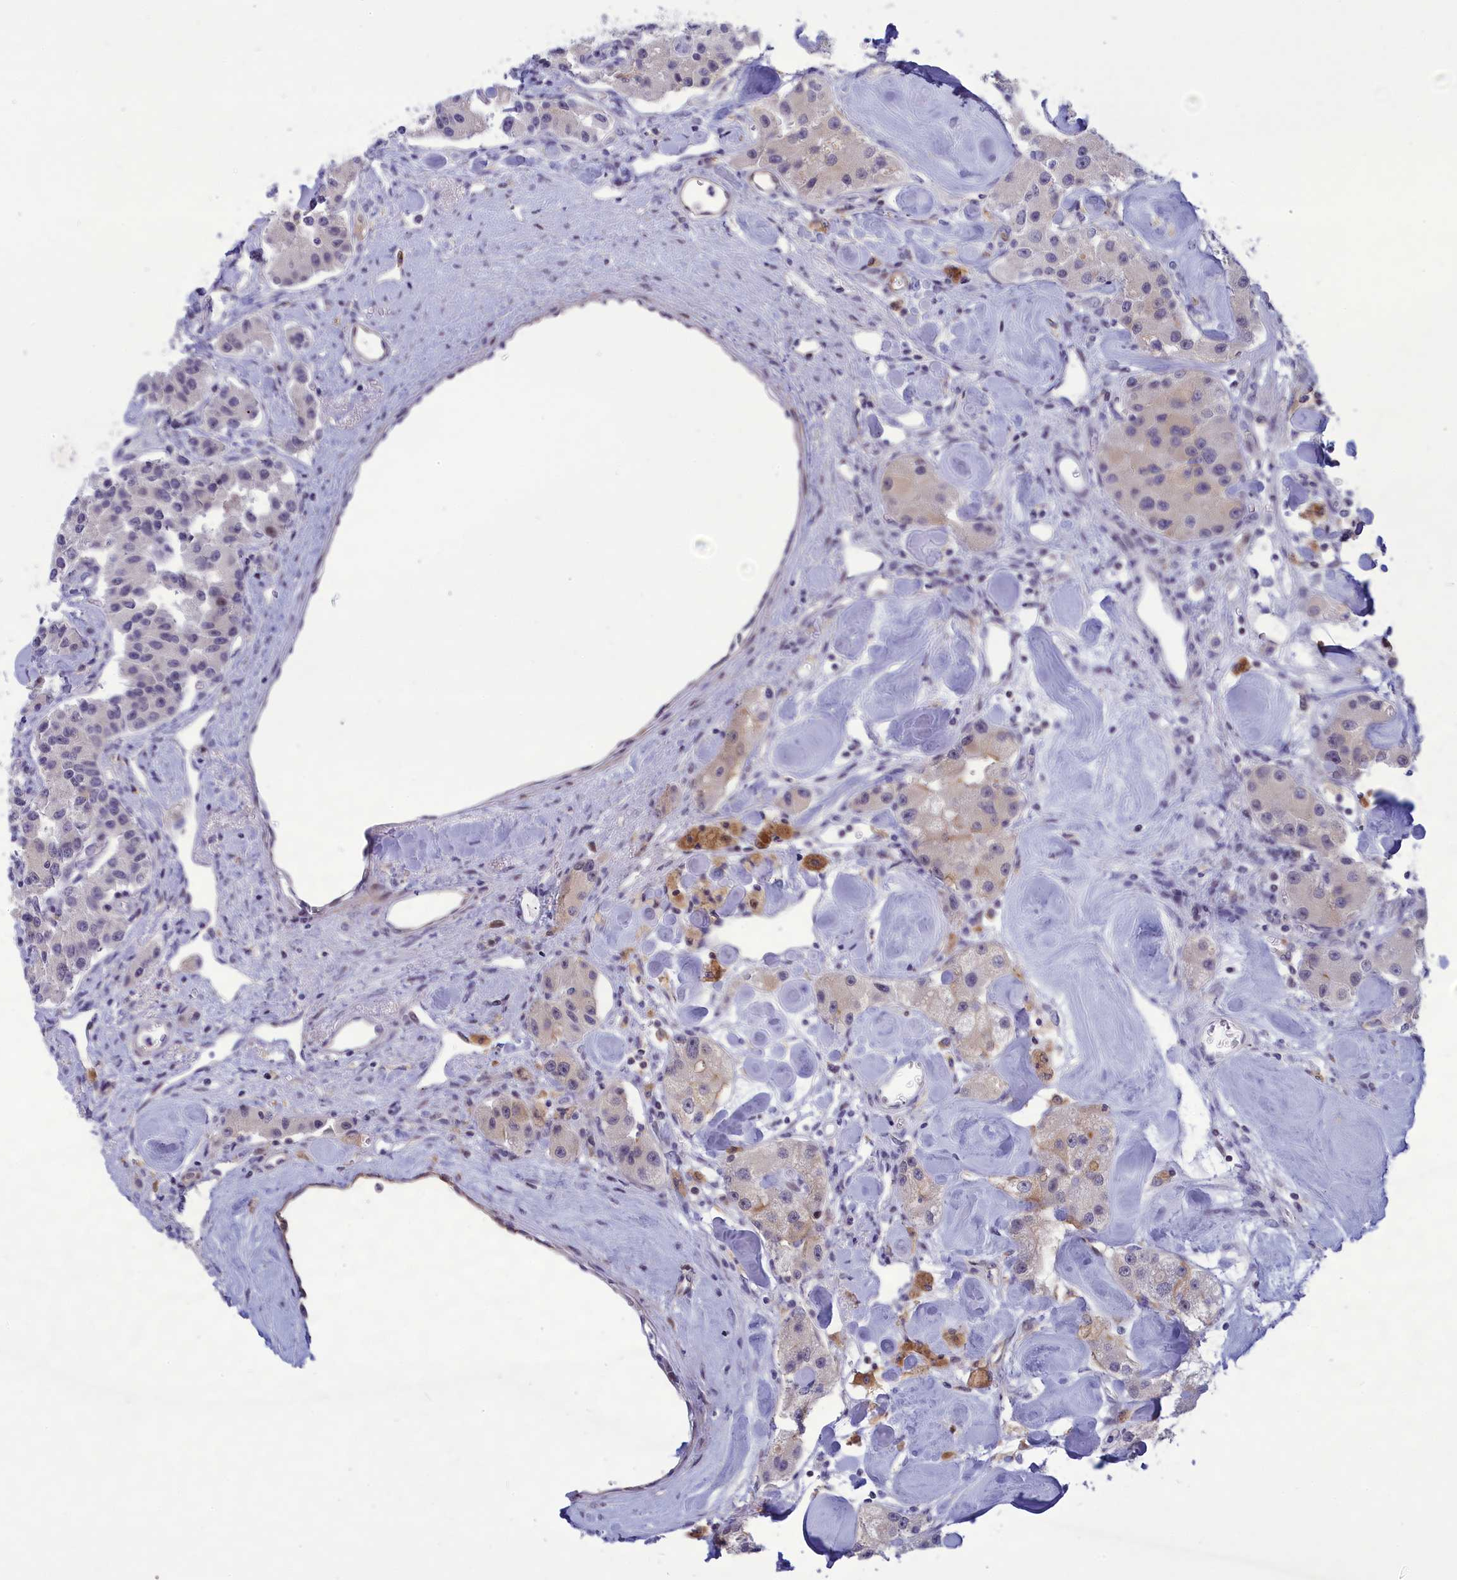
{"staining": {"intensity": "negative", "quantity": "none", "location": "none"}, "tissue": "carcinoid", "cell_type": "Tumor cells", "image_type": "cancer", "snomed": [{"axis": "morphology", "description": "Carcinoid, malignant, NOS"}, {"axis": "topography", "description": "Pancreas"}], "caption": "An IHC histopathology image of malignant carcinoid is shown. There is no staining in tumor cells of malignant carcinoid. (Brightfield microscopy of DAB IHC at high magnification).", "gene": "CORO2A", "patient": {"sex": "male", "age": 41}}